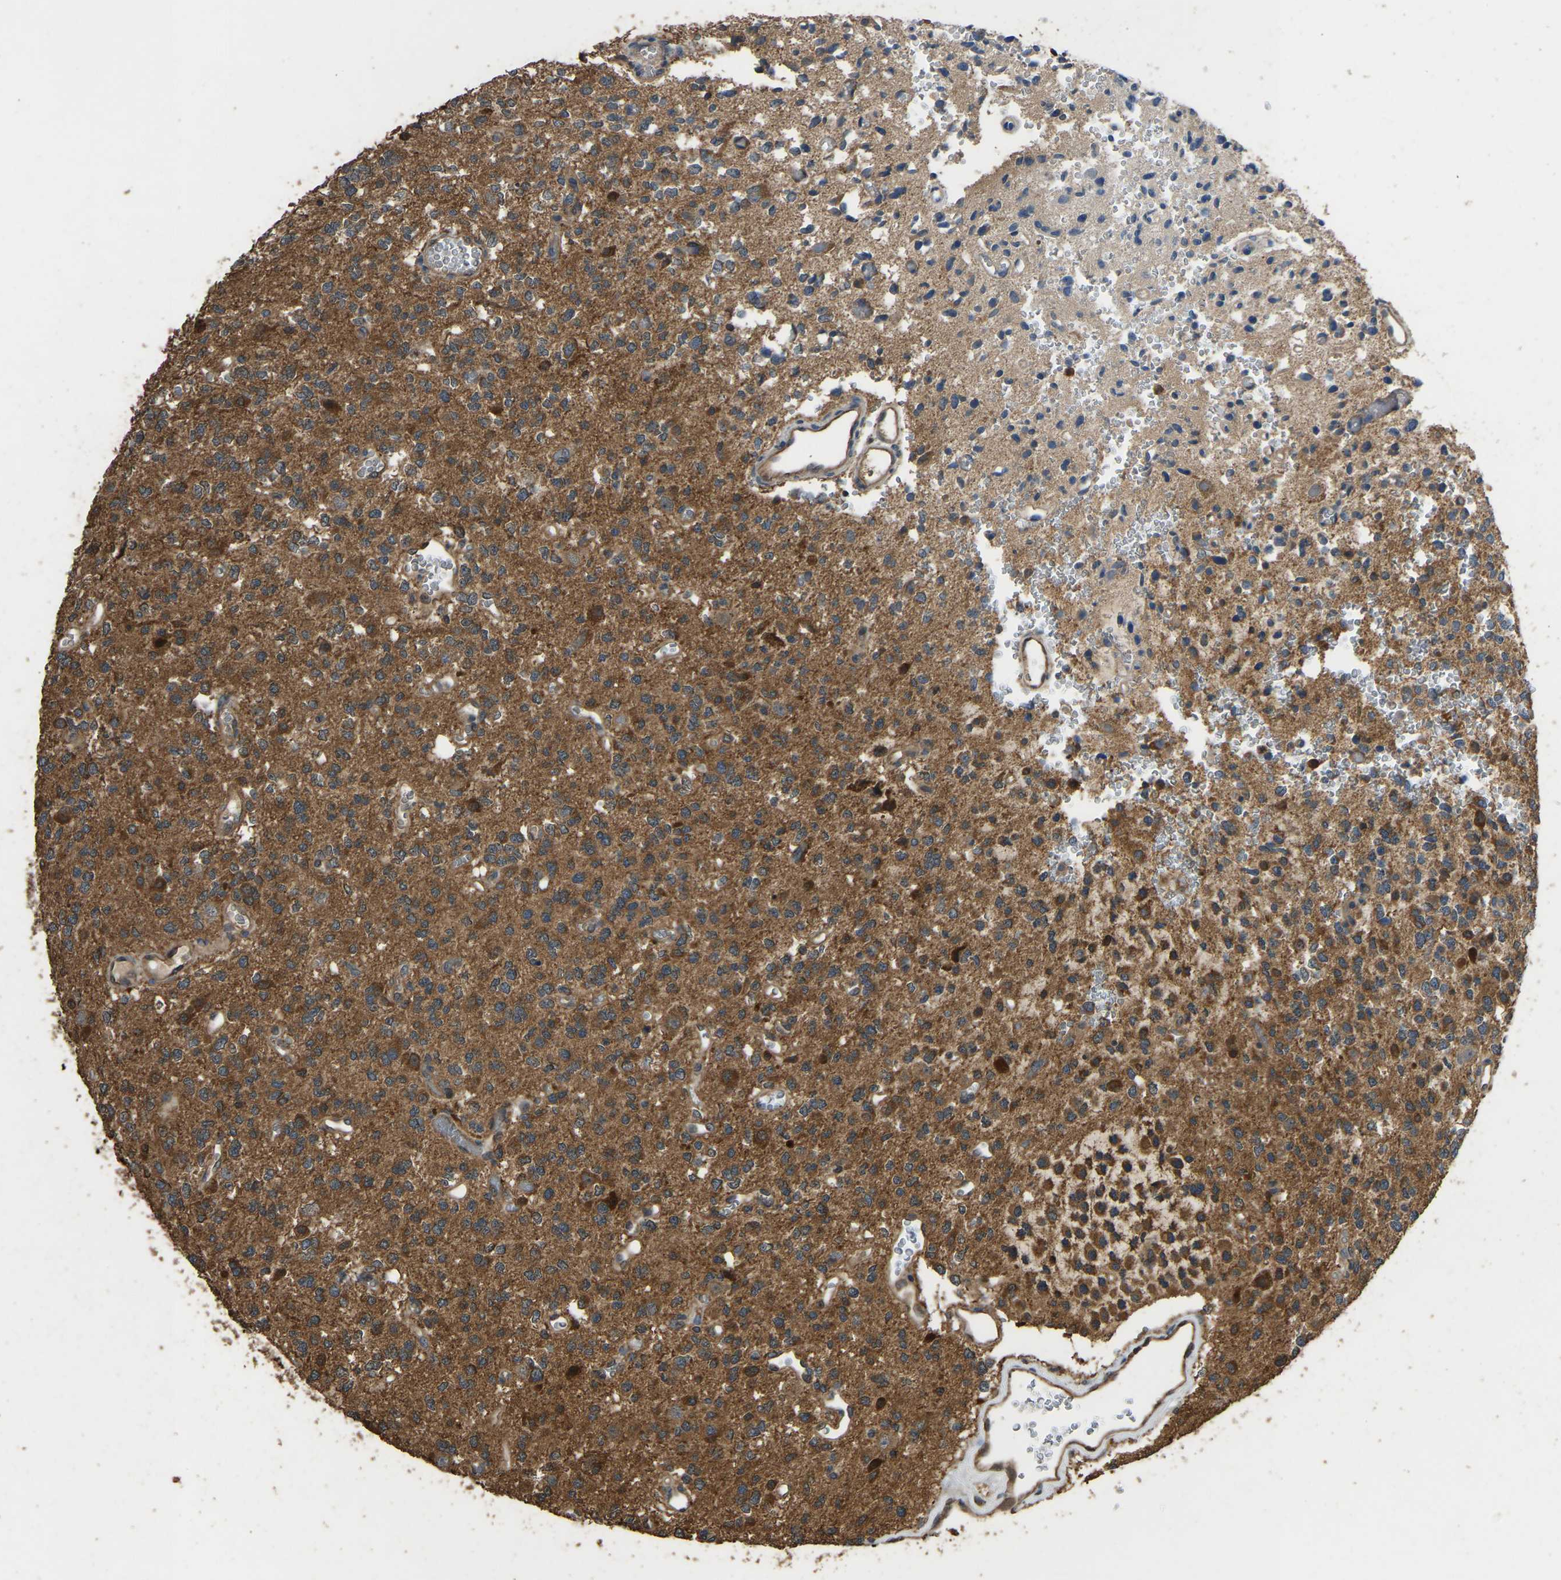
{"staining": {"intensity": "strong", "quantity": ">75%", "location": "cytoplasmic/membranous"}, "tissue": "glioma", "cell_type": "Tumor cells", "image_type": "cancer", "snomed": [{"axis": "morphology", "description": "Glioma, malignant, Low grade"}, {"axis": "topography", "description": "Brain"}], "caption": "Protein analysis of low-grade glioma (malignant) tissue exhibits strong cytoplasmic/membranous positivity in about >75% of tumor cells. Nuclei are stained in blue.", "gene": "FHIT", "patient": {"sex": "male", "age": 38}}